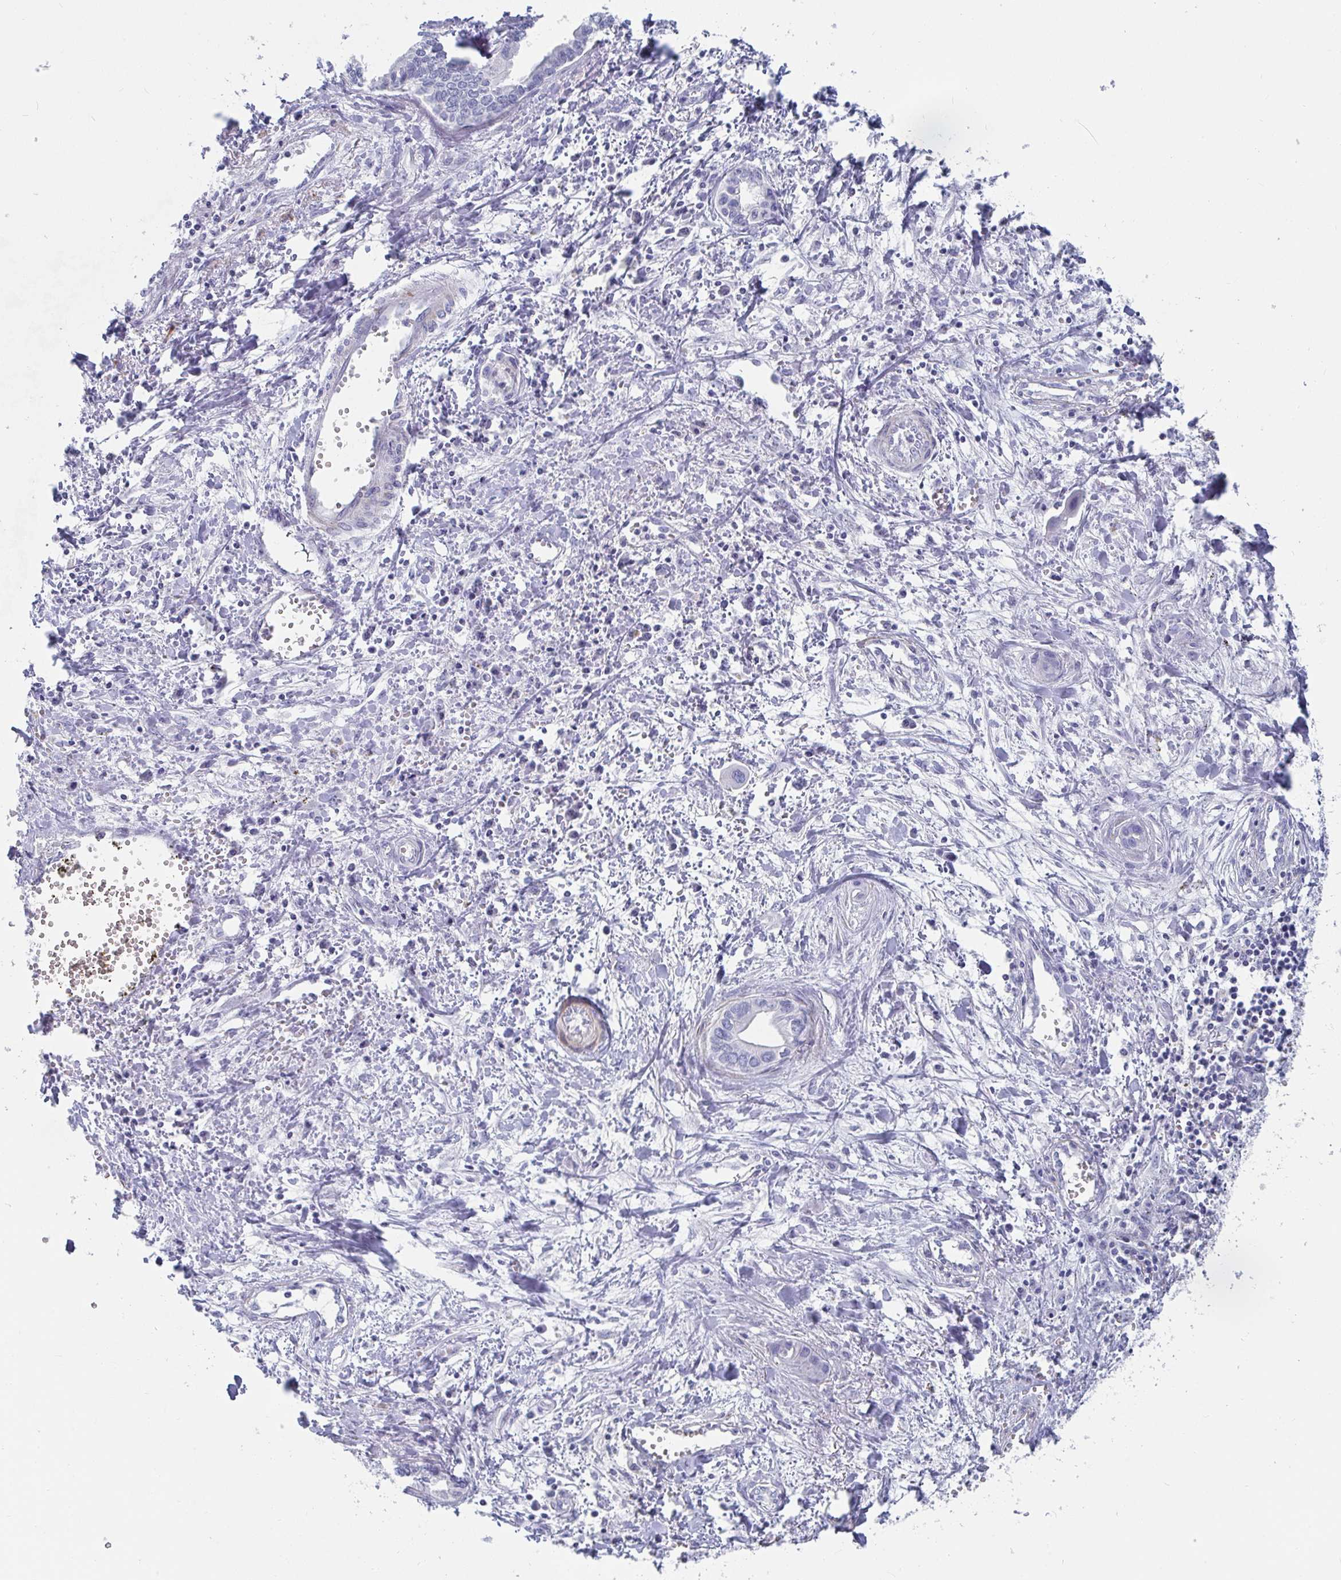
{"staining": {"intensity": "negative", "quantity": "none", "location": "none"}, "tissue": "liver cancer", "cell_type": "Tumor cells", "image_type": "cancer", "snomed": [{"axis": "morphology", "description": "Cholangiocarcinoma"}, {"axis": "topography", "description": "Liver"}], "caption": "Immunohistochemical staining of human liver cancer exhibits no significant expression in tumor cells.", "gene": "ZFP82", "patient": {"sex": "female", "age": 64}}